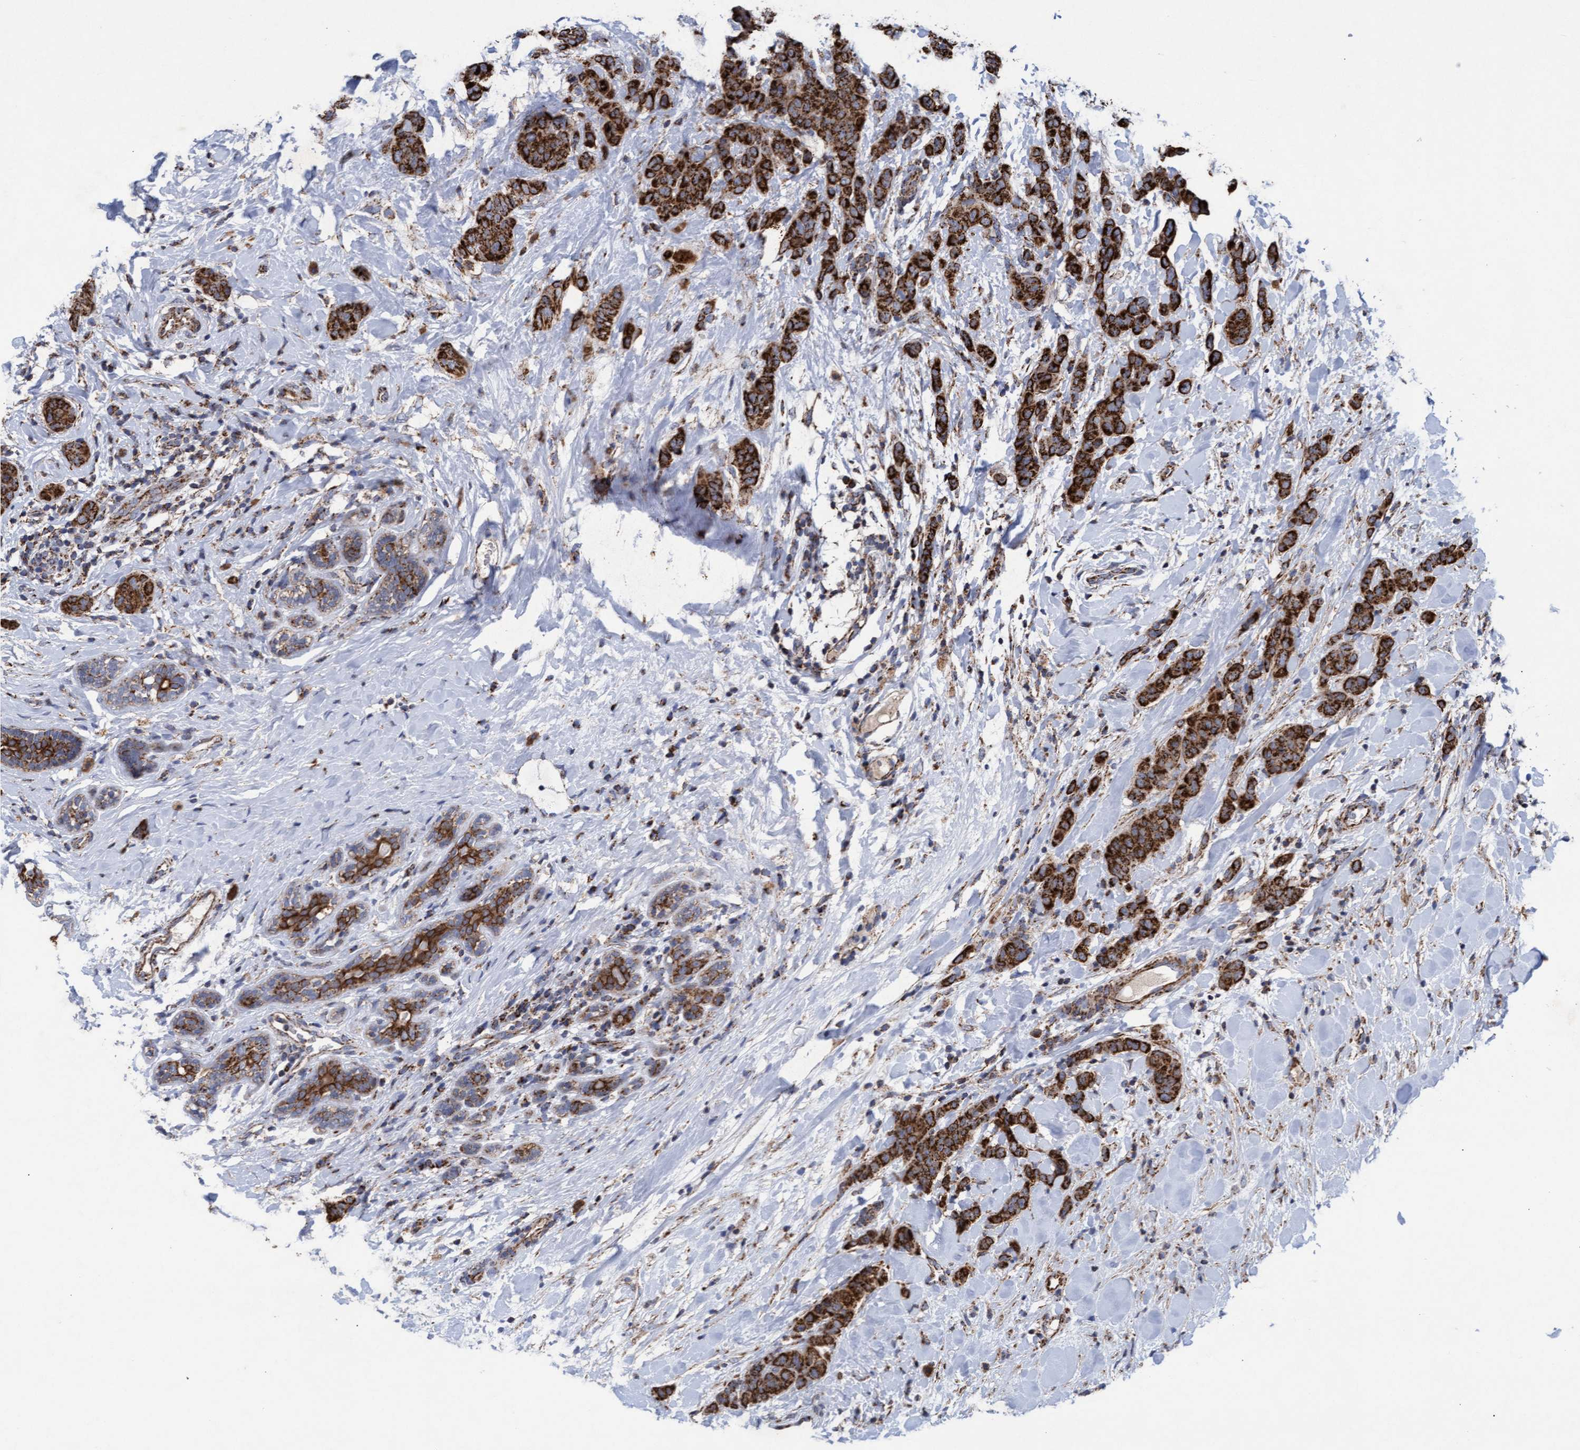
{"staining": {"intensity": "strong", "quantity": ">75%", "location": "cytoplasmic/membranous"}, "tissue": "breast cancer", "cell_type": "Tumor cells", "image_type": "cancer", "snomed": [{"axis": "morphology", "description": "Normal tissue, NOS"}, {"axis": "morphology", "description": "Duct carcinoma"}, {"axis": "topography", "description": "Breast"}], "caption": "Breast cancer tissue displays strong cytoplasmic/membranous positivity in about >75% of tumor cells", "gene": "MRPL38", "patient": {"sex": "female", "age": 40}}